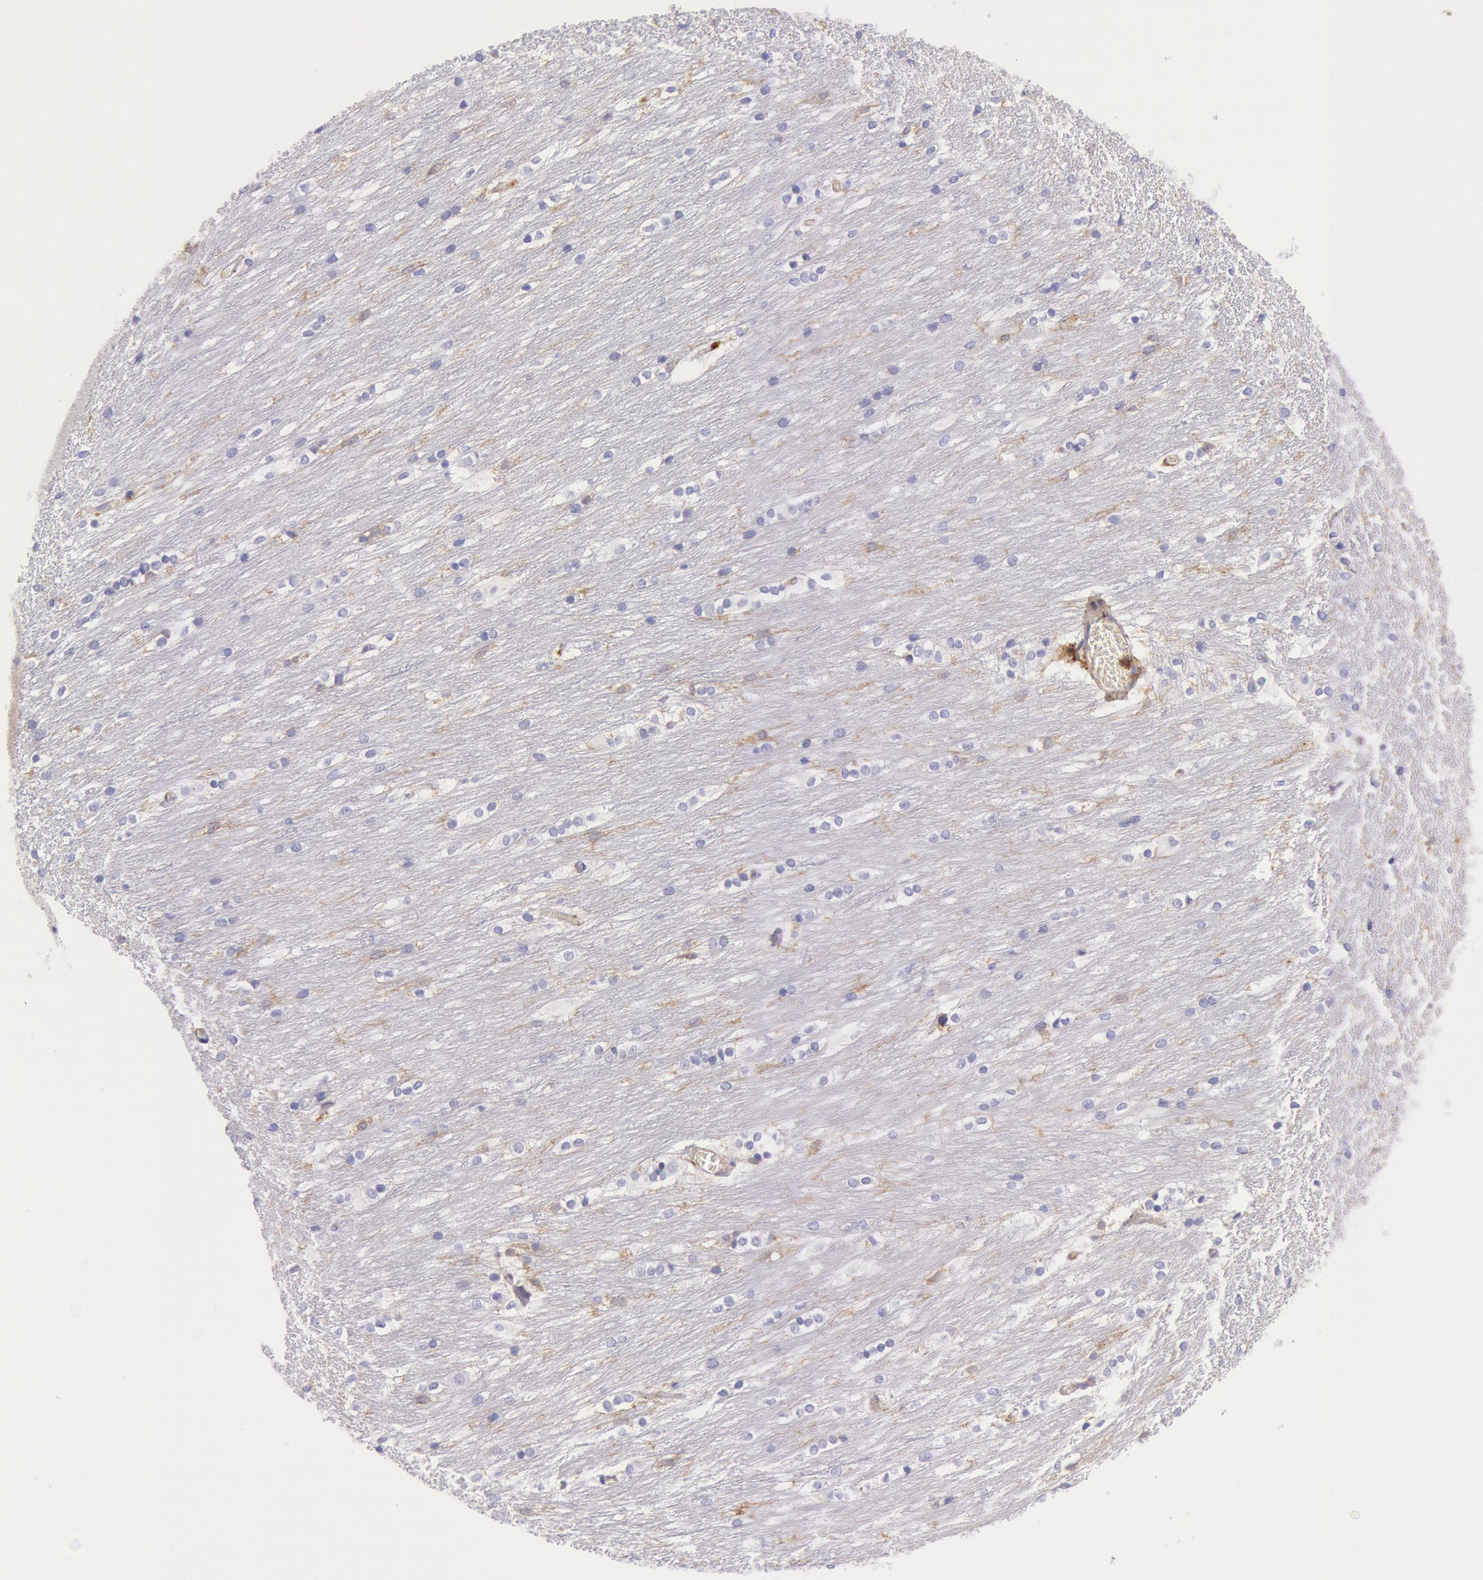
{"staining": {"intensity": "moderate", "quantity": "<25%", "location": "cytoplasmic/membranous"}, "tissue": "caudate", "cell_type": "Glial cells", "image_type": "normal", "snomed": [{"axis": "morphology", "description": "Normal tissue, NOS"}, {"axis": "topography", "description": "Lateral ventricle wall"}], "caption": "Immunohistochemical staining of unremarkable caudate demonstrates low levels of moderate cytoplasmic/membranous positivity in approximately <25% of glial cells. The staining is performed using DAB (3,3'-diaminobenzidine) brown chromogen to label protein expression. The nuclei are counter-stained blue using hematoxylin.", "gene": "LYN", "patient": {"sex": "female", "age": 19}}